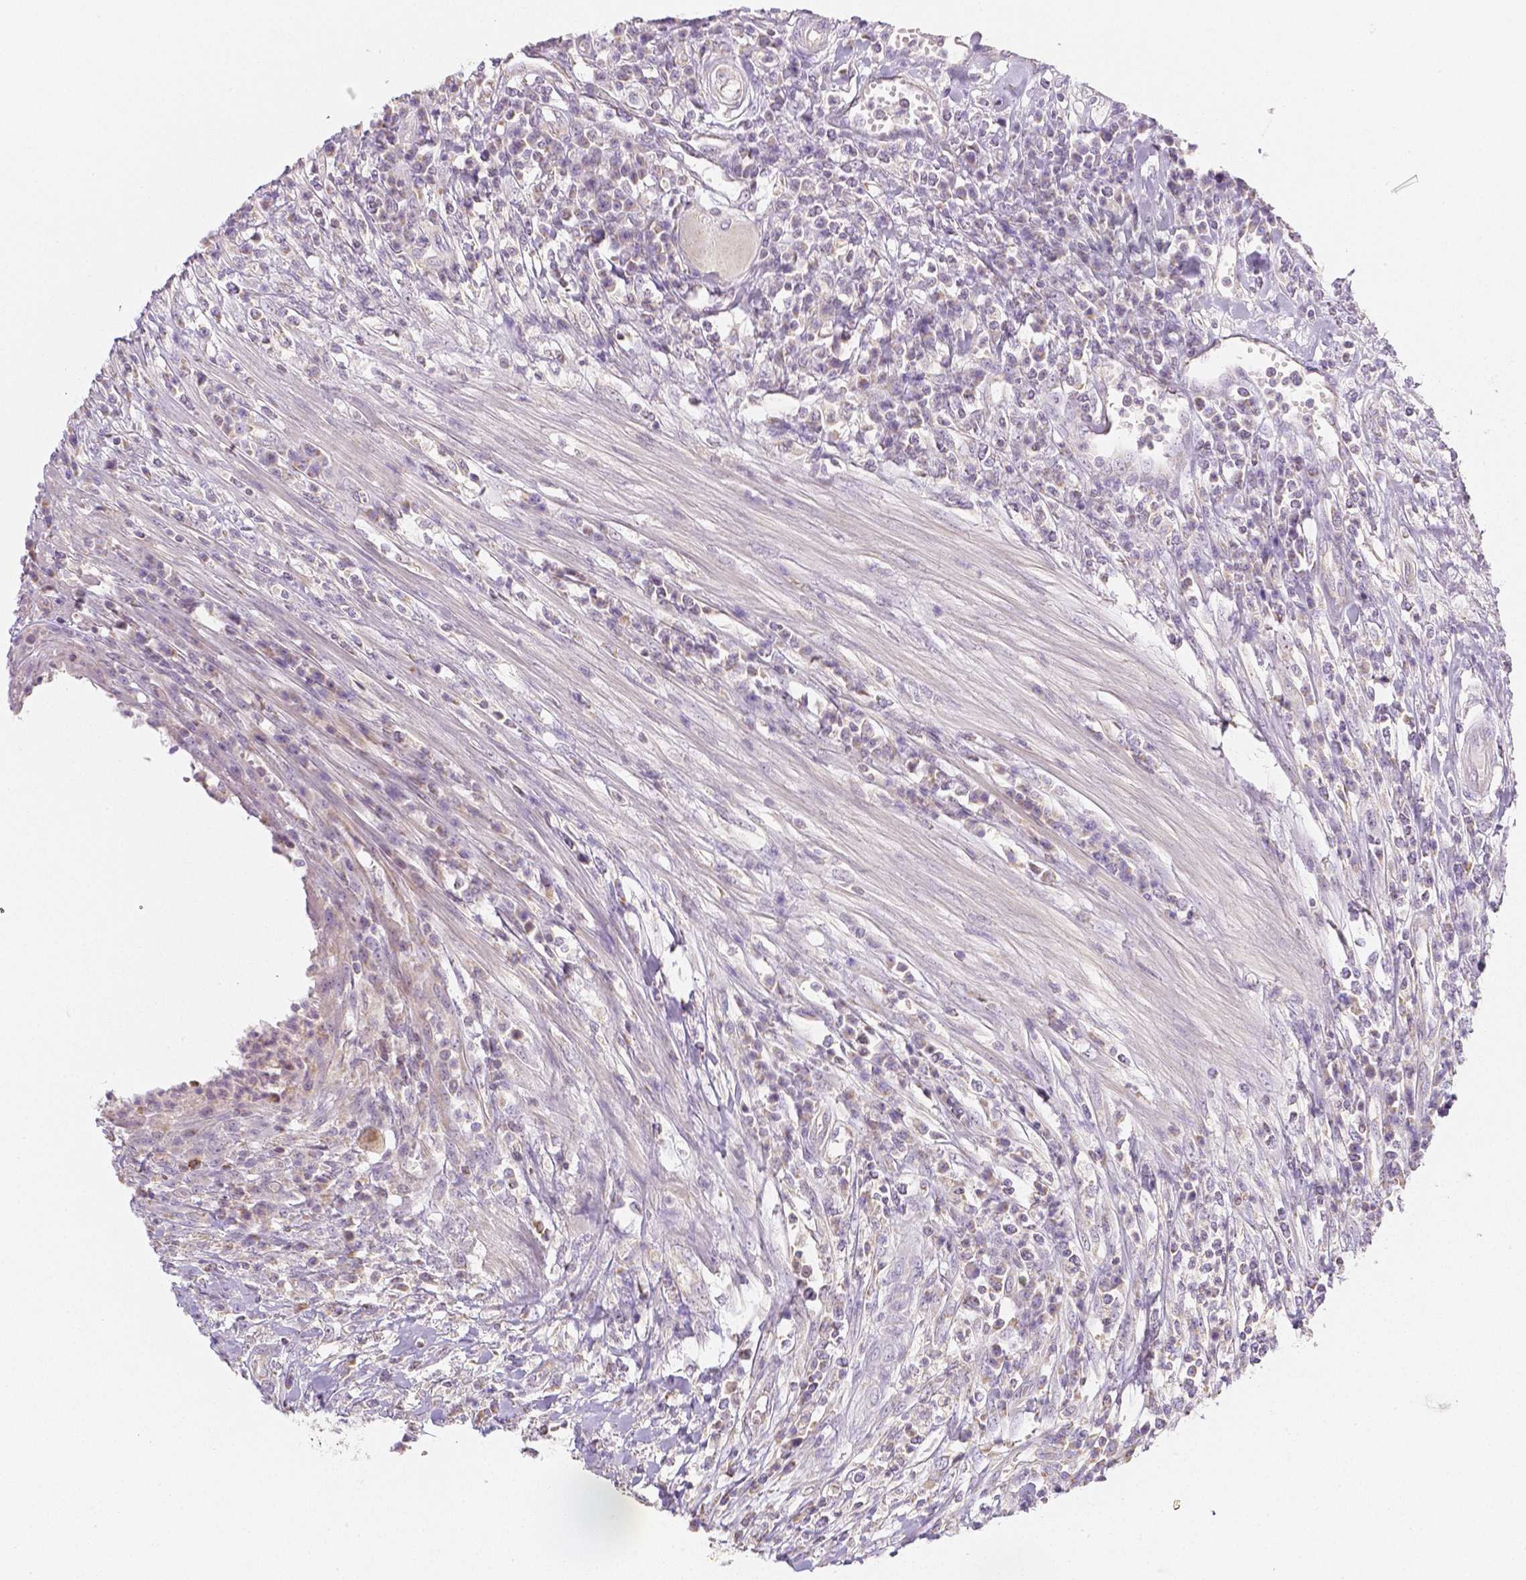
{"staining": {"intensity": "negative", "quantity": "none", "location": "none"}, "tissue": "colorectal cancer", "cell_type": "Tumor cells", "image_type": "cancer", "snomed": [{"axis": "morphology", "description": "Adenocarcinoma, NOS"}, {"axis": "topography", "description": "Colon"}], "caption": "The photomicrograph exhibits no significant staining in tumor cells of colorectal cancer (adenocarcinoma).", "gene": "NVL", "patient": {"sex": "male", "age": 65}}